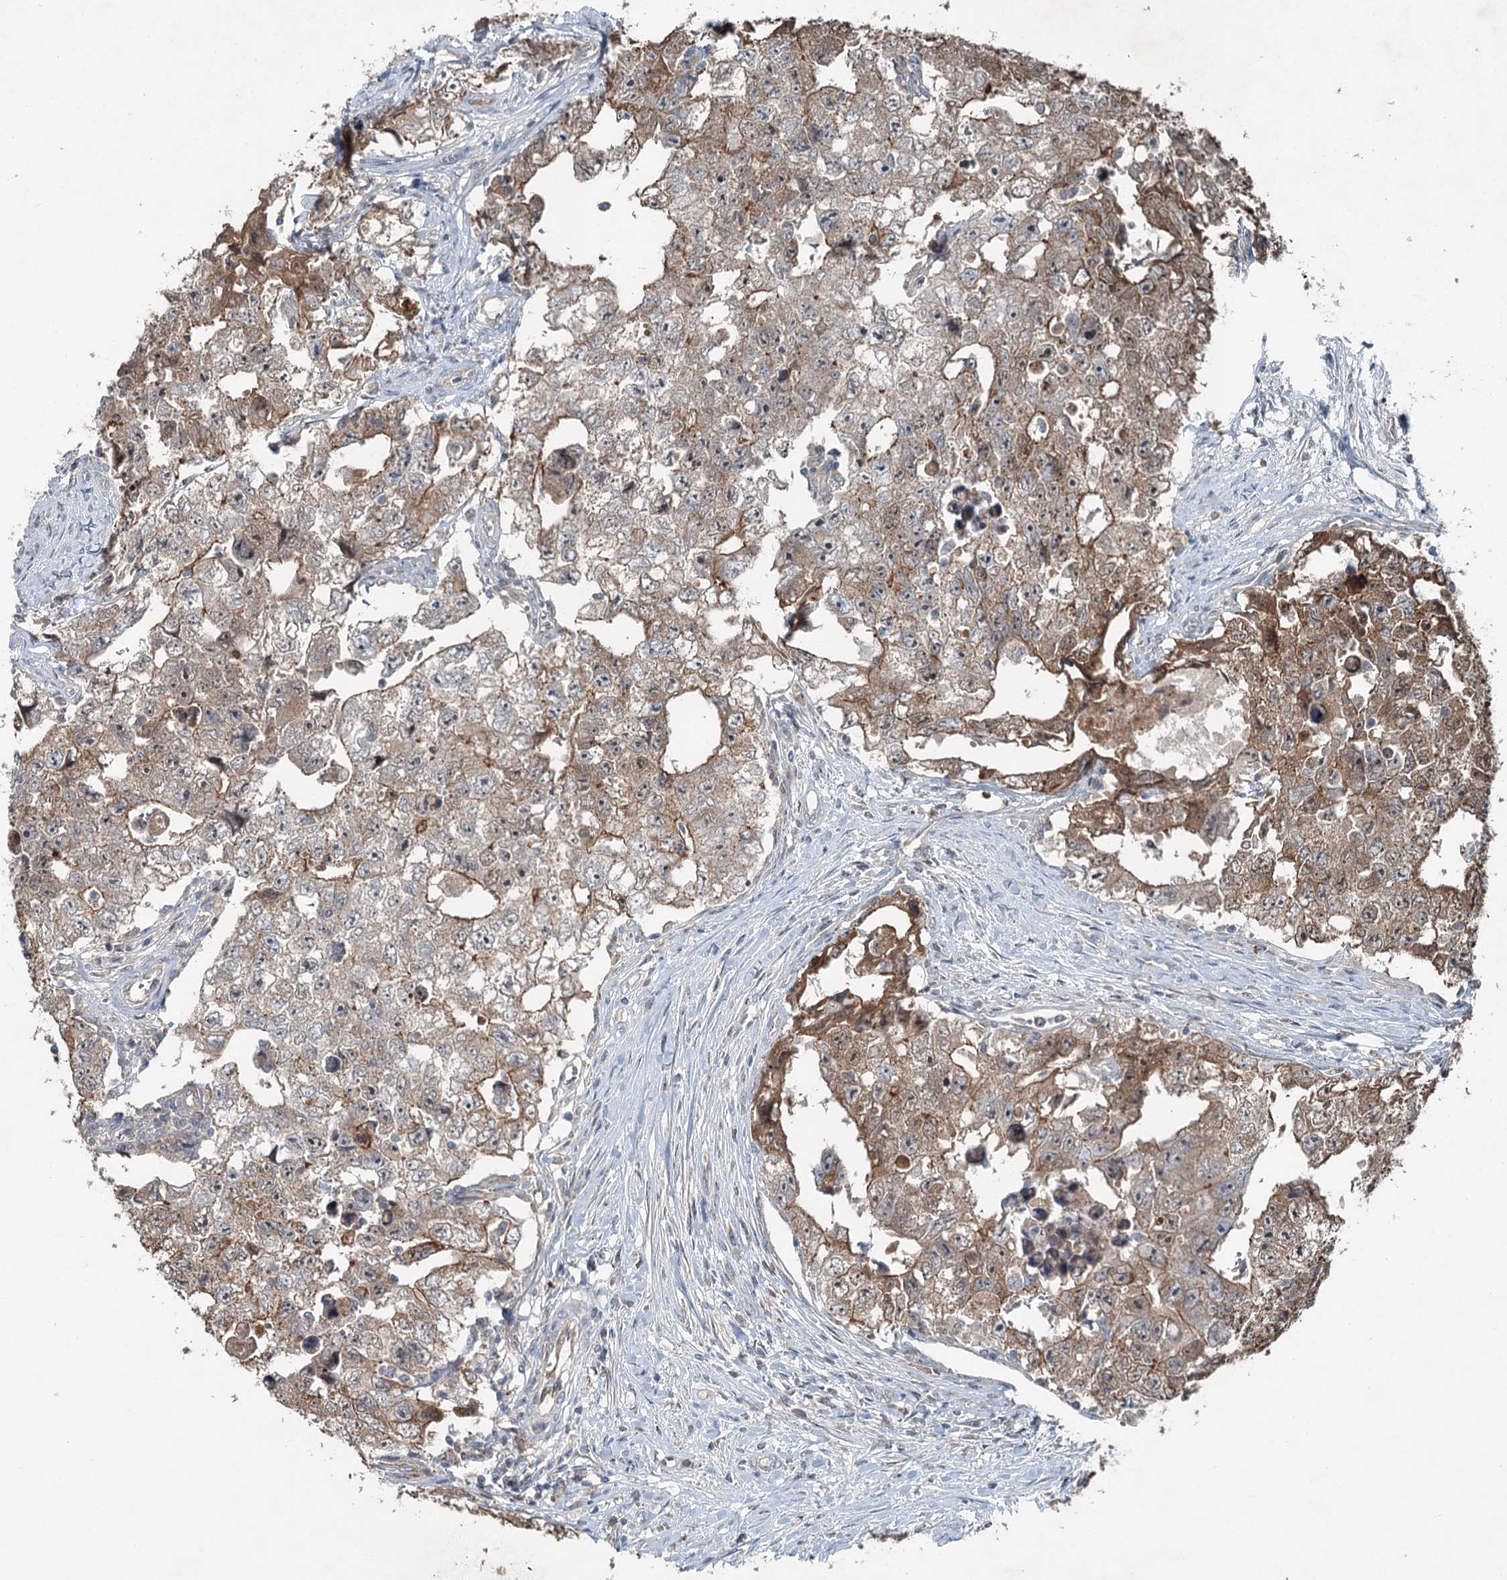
{"staining": {"intensity": "moderate", "quantity": "25%-75%", "location": "cytoplasmic/membranous"}, "tissue": "testis cancer", "cell_type": "Tumor cells", "image_type": "cancer", "snomed": [{"axis": "morphology", "description": "Carcinoma, Embryonal, NOS"}, {"axis": "topography", "description": "Testis"}], "caption": "Immunohistochemical staining of testis embryonal carcinoma demonstrates medium levels of moderate cytoplasmic/membranous protein staining in approximately 25%-75% of tumor cells.", "gene": "CHCHD5", "patient": {"sex": "male", "age": 17}}